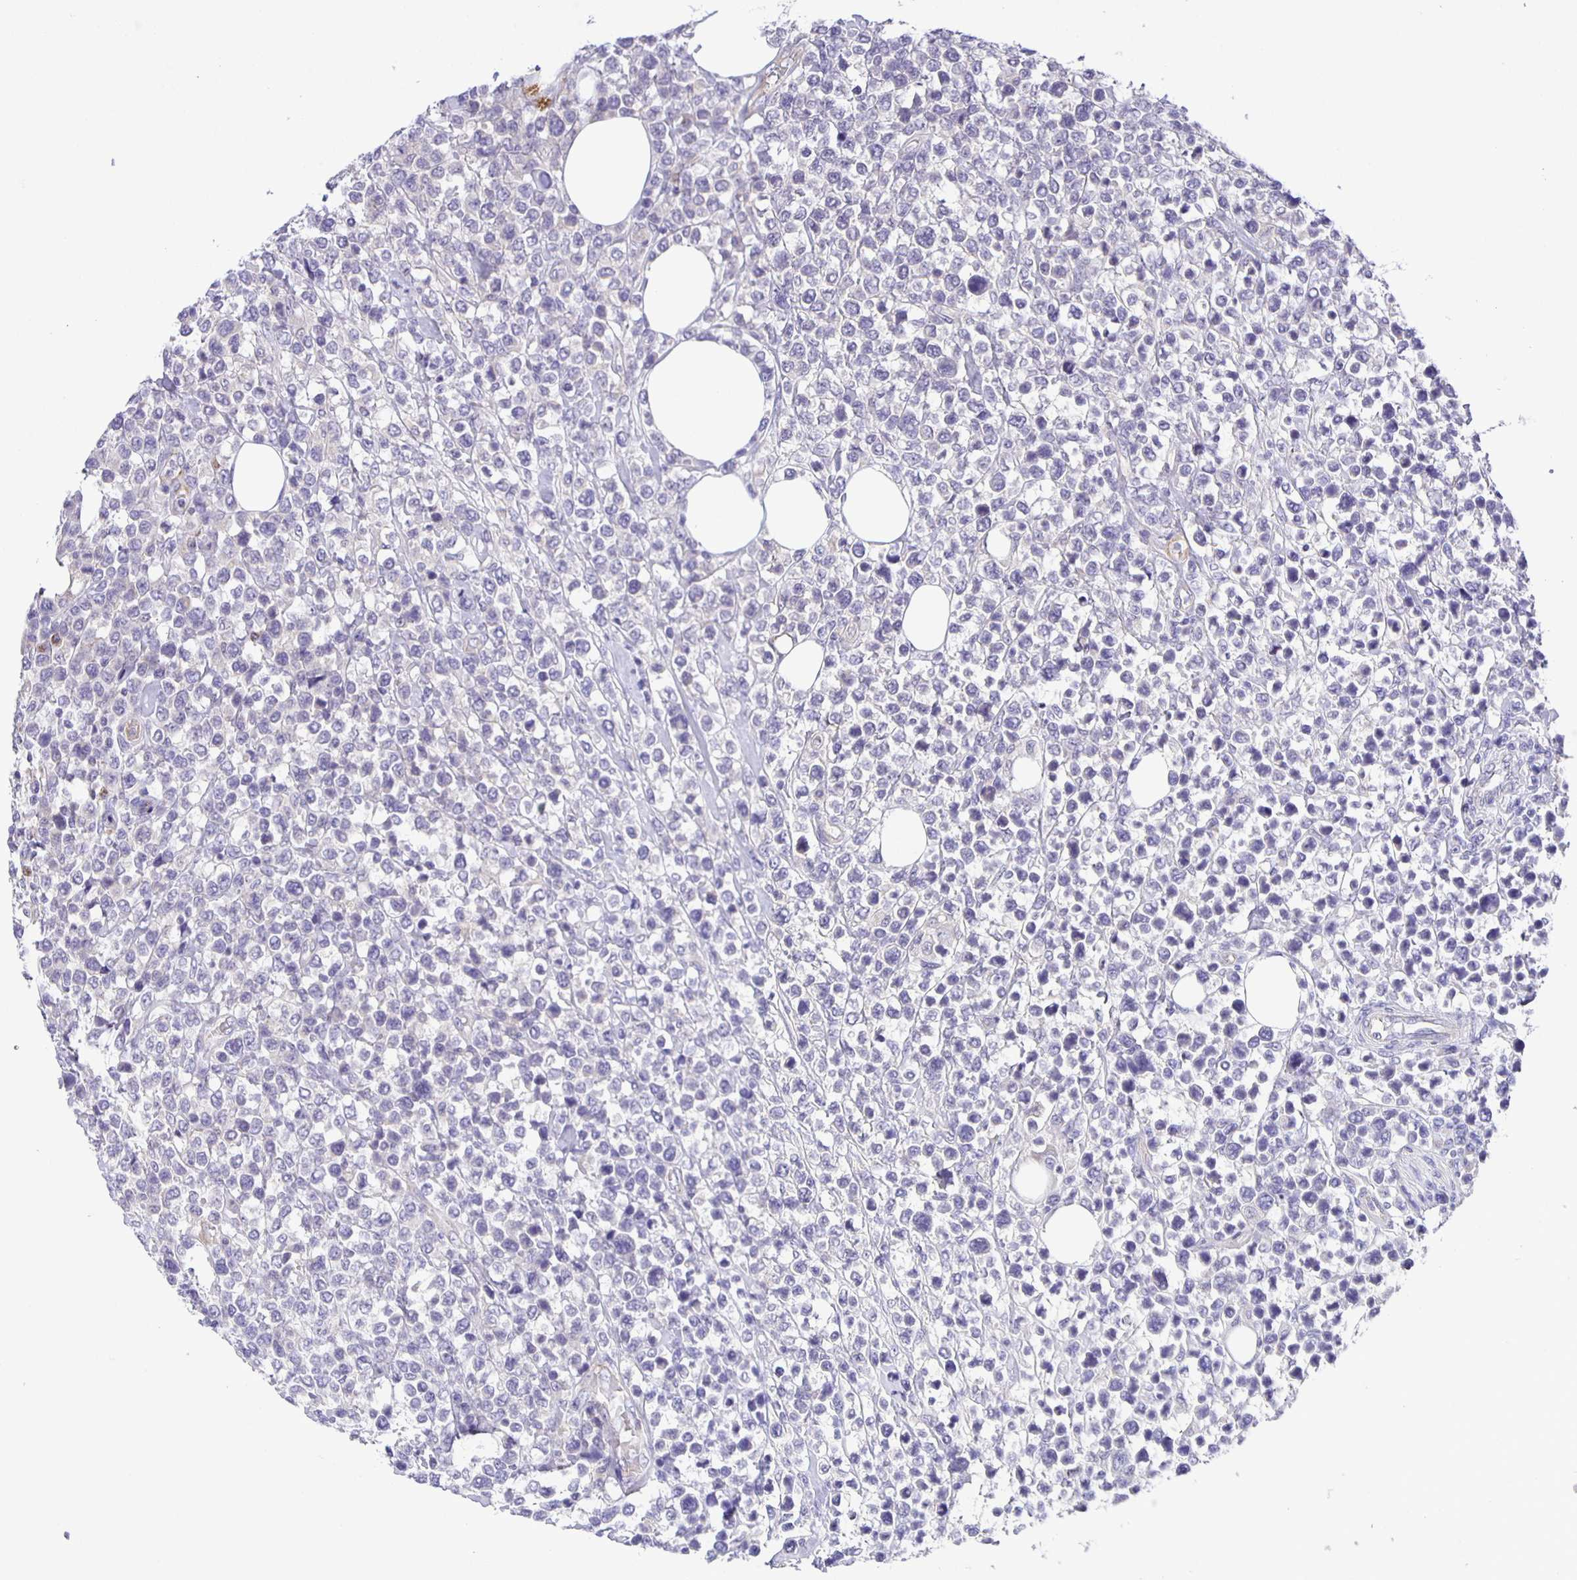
{"staining": {"intensity": "negative", "quantity": "none", "location": "none"}, "tissue": "lymphoma", "cell_type": "Tumor cells", "image_type": "cancer", "snomed": [{"axis": "morphology", "description": "Malignant lymphoma, non-Hodgkin's type, High grade"}, {"axis": "topography", "description": "Soft tissue"}], "caption": "Immunohistochemistry (IHC) of high-grade malignant lymphoma, non-Hodgkin's type exhibits no staining in tumor cells. (DAB immunohistochemistry (IHC) with hematoxylin counter stain).", "gene": "JMJD4", "patient": {"sex": "female", "age": 56}}